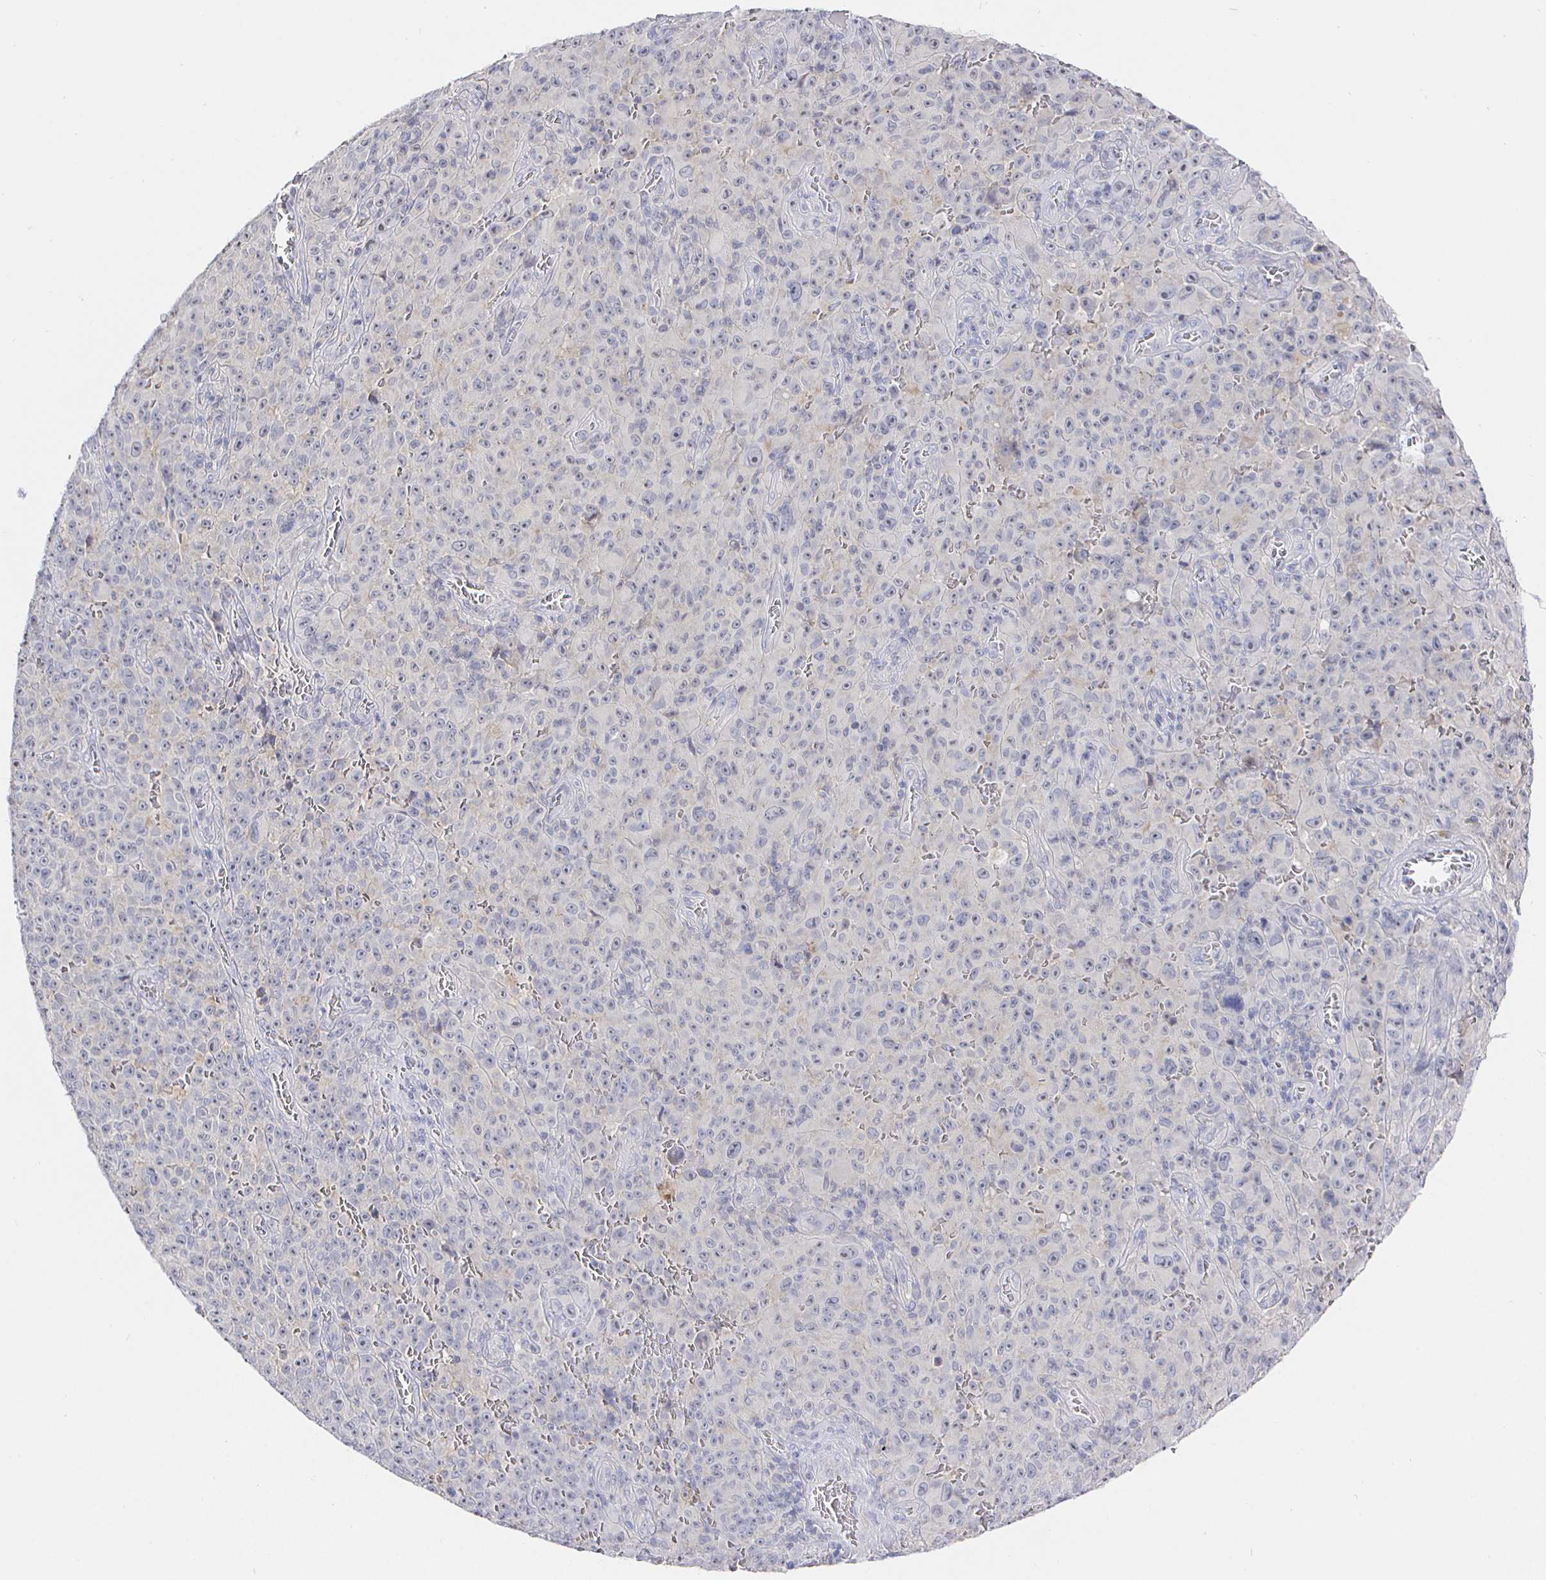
{"staining": {"intensity": "negative", "quantity": "none", "location": "none"}, "tissue": "melanoma", "cell_type": "Tumor cells", "image_type": "cancer", "snomed": [{"axis": "morphology", "description": "Malignant melanoma, NOS"}, {"axis": "topography", "description": "Skin"}], "caption": "A histopathology image of malignant melanoma stained for a protein exhibits no brown staining in tumor cells. Brightfield microscopy of IHC stained with DAB (brown) and hematoxylin (blue), captured at high magnification.", "gene": "LRRC23", "patient": {"sex": "female", "age": 82}}